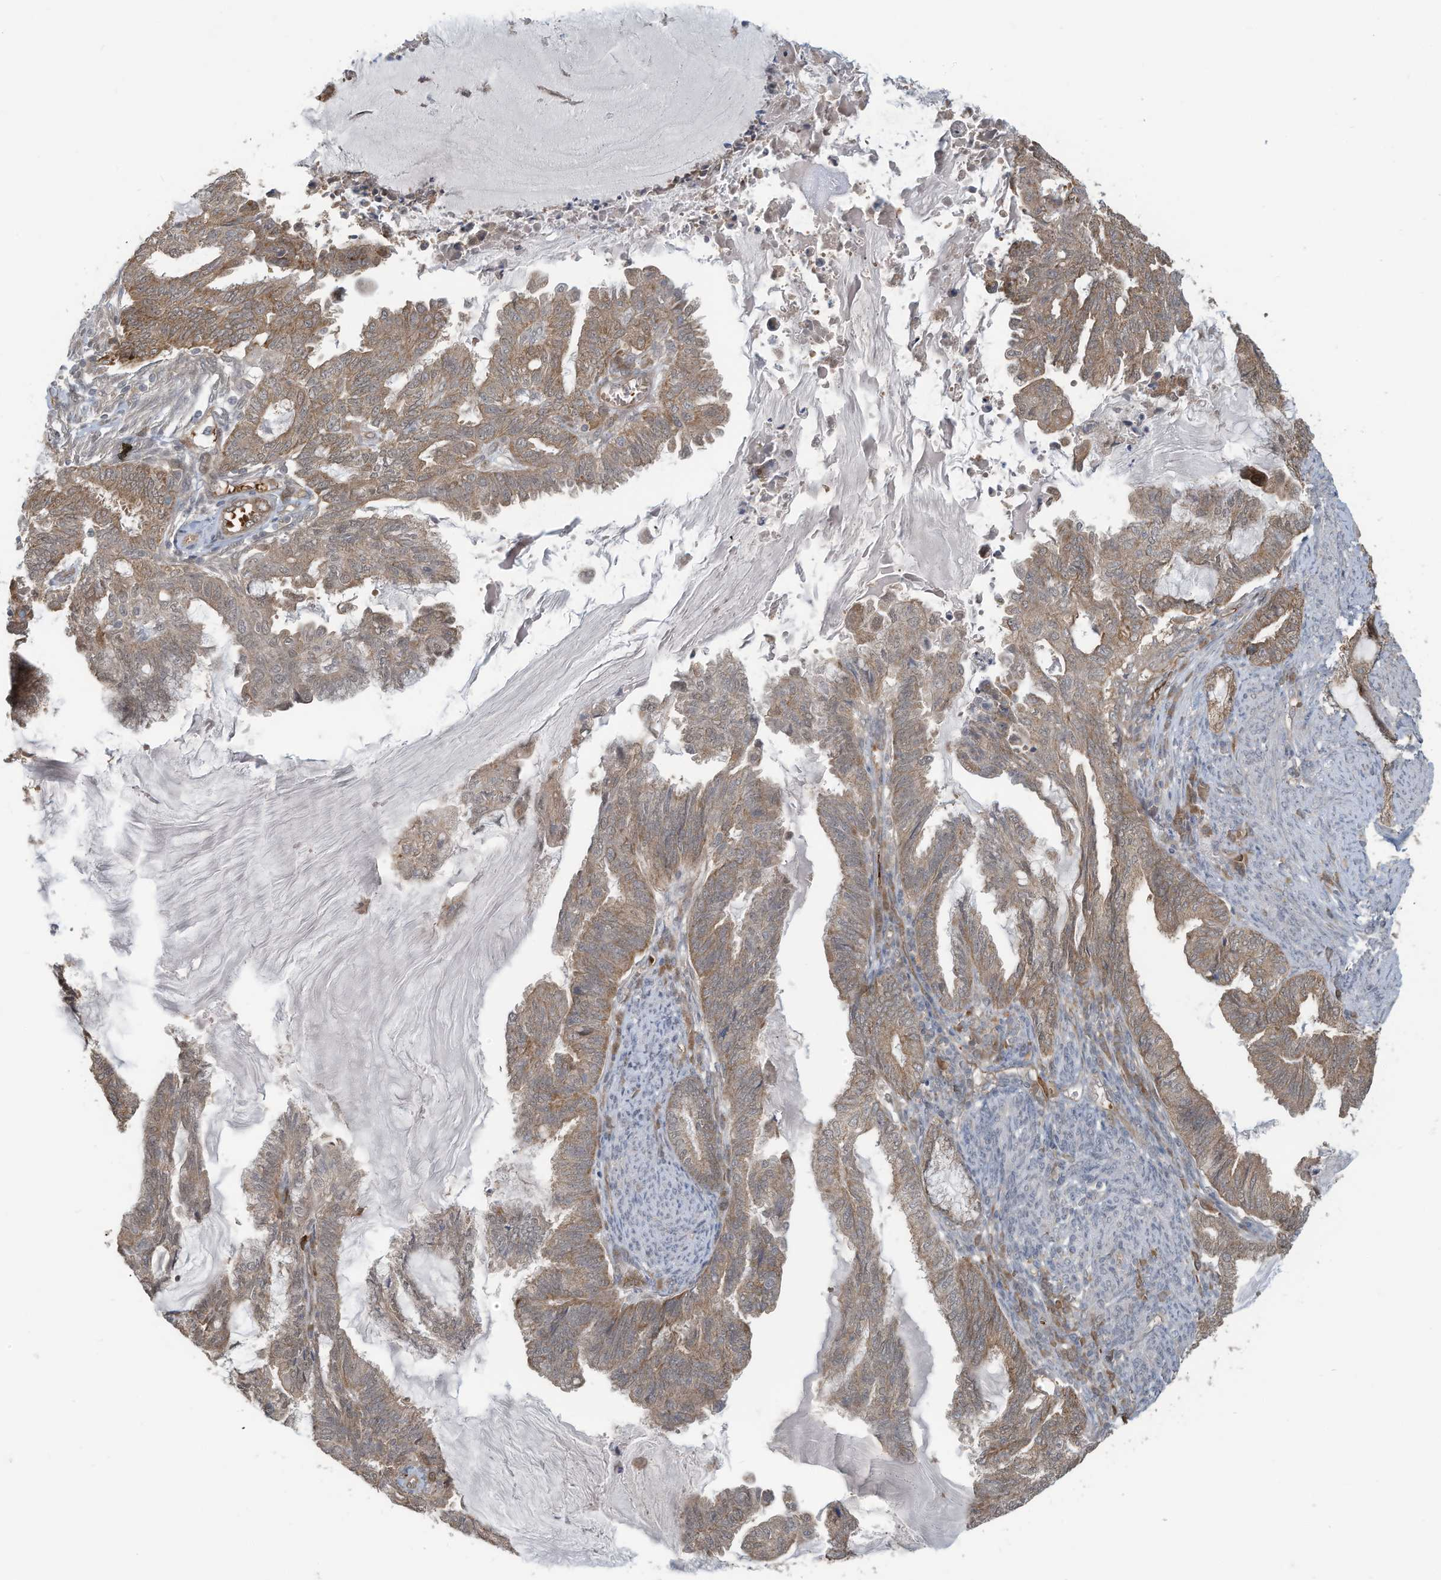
{"staining": {"intensity": "moderate", "quantity": ">75%", "location": "cytoplasmic/membranous"}, "tissue": "endometrial cancer", "cell_type": "Tumor cells", "image_type": "cancer", "snomed": [{"axis": "morphology", "description": "Adenocarcinoma, NOS"}, {"axis": "topography", "description": "Endometrium"}], "caption": "An image of human endometrial cancer (adenocarcinoma) stained for a protein exhibits moderate cytoplasmic/membranous brown staining in tumor cells.", "gene": "ERI2", "patient": {"sex": "female", "age": 86}}